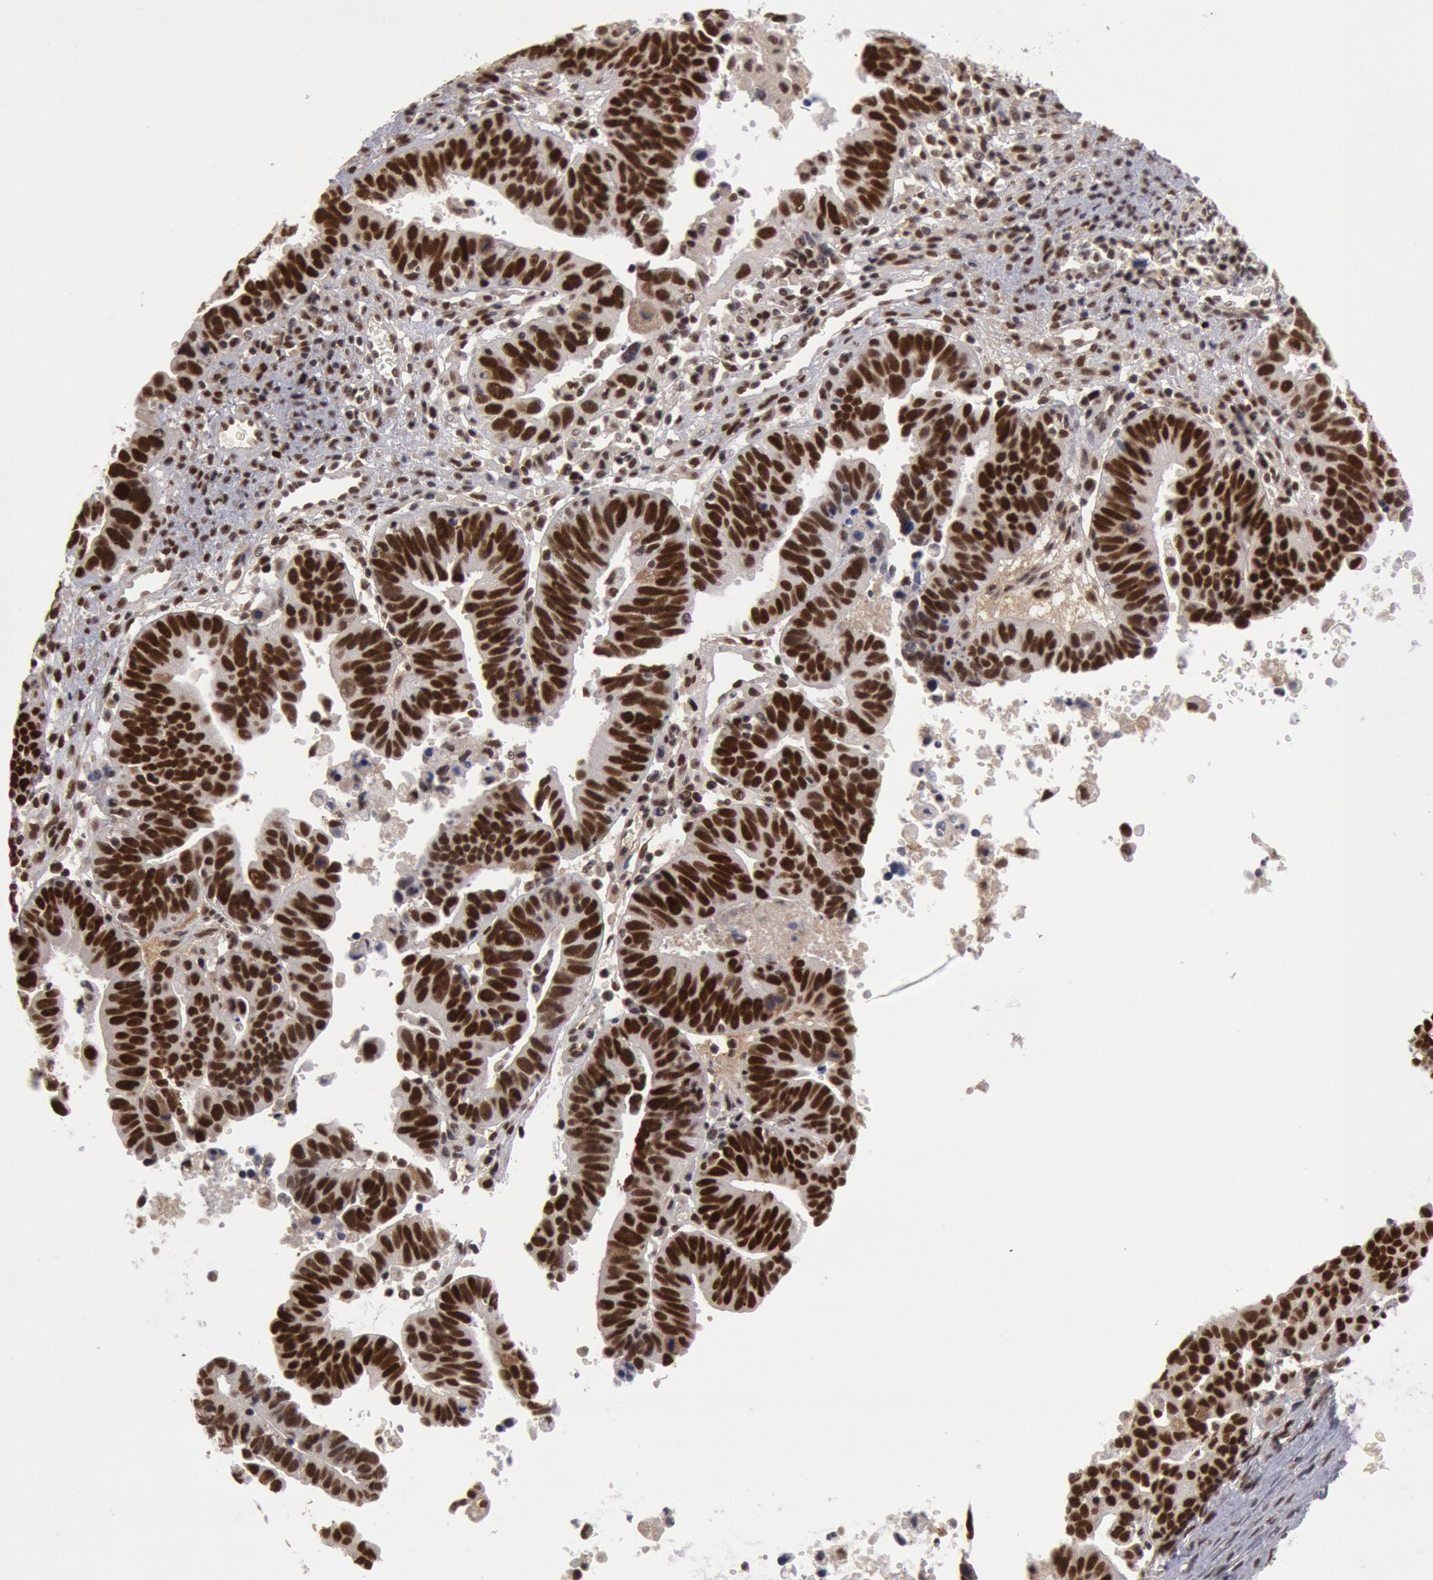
{"staining": {"intensity": "strong", "quantity": ">75%", "location": "nuclear"}, "tissue": "ovarian cancer", "cell_type": "Tumor cells", "image_type": "cancer", "snomed": [{"axis": "morphology", "description": "Carcinoma, endometroid"}, {"axis": "morphology", "description": "Cystadenocarcinoma, serous, NOS"}, {"axis": "topography", "description": "Ovary"}], "caption": "Immunohistochemistry (IHC) staining of endometroid carcinoma (ovarian), which shows high levels of strong nuclear positivity in approximately >75% of tumor cells indicating strong nuclear protein expression. The staining was performed using DAB (brown) for protein detection and nuclei were counterstained in hematoxylin (blue).", "gene": "PPP4R3B", "patient": {"sex": "female", "age": 45}}